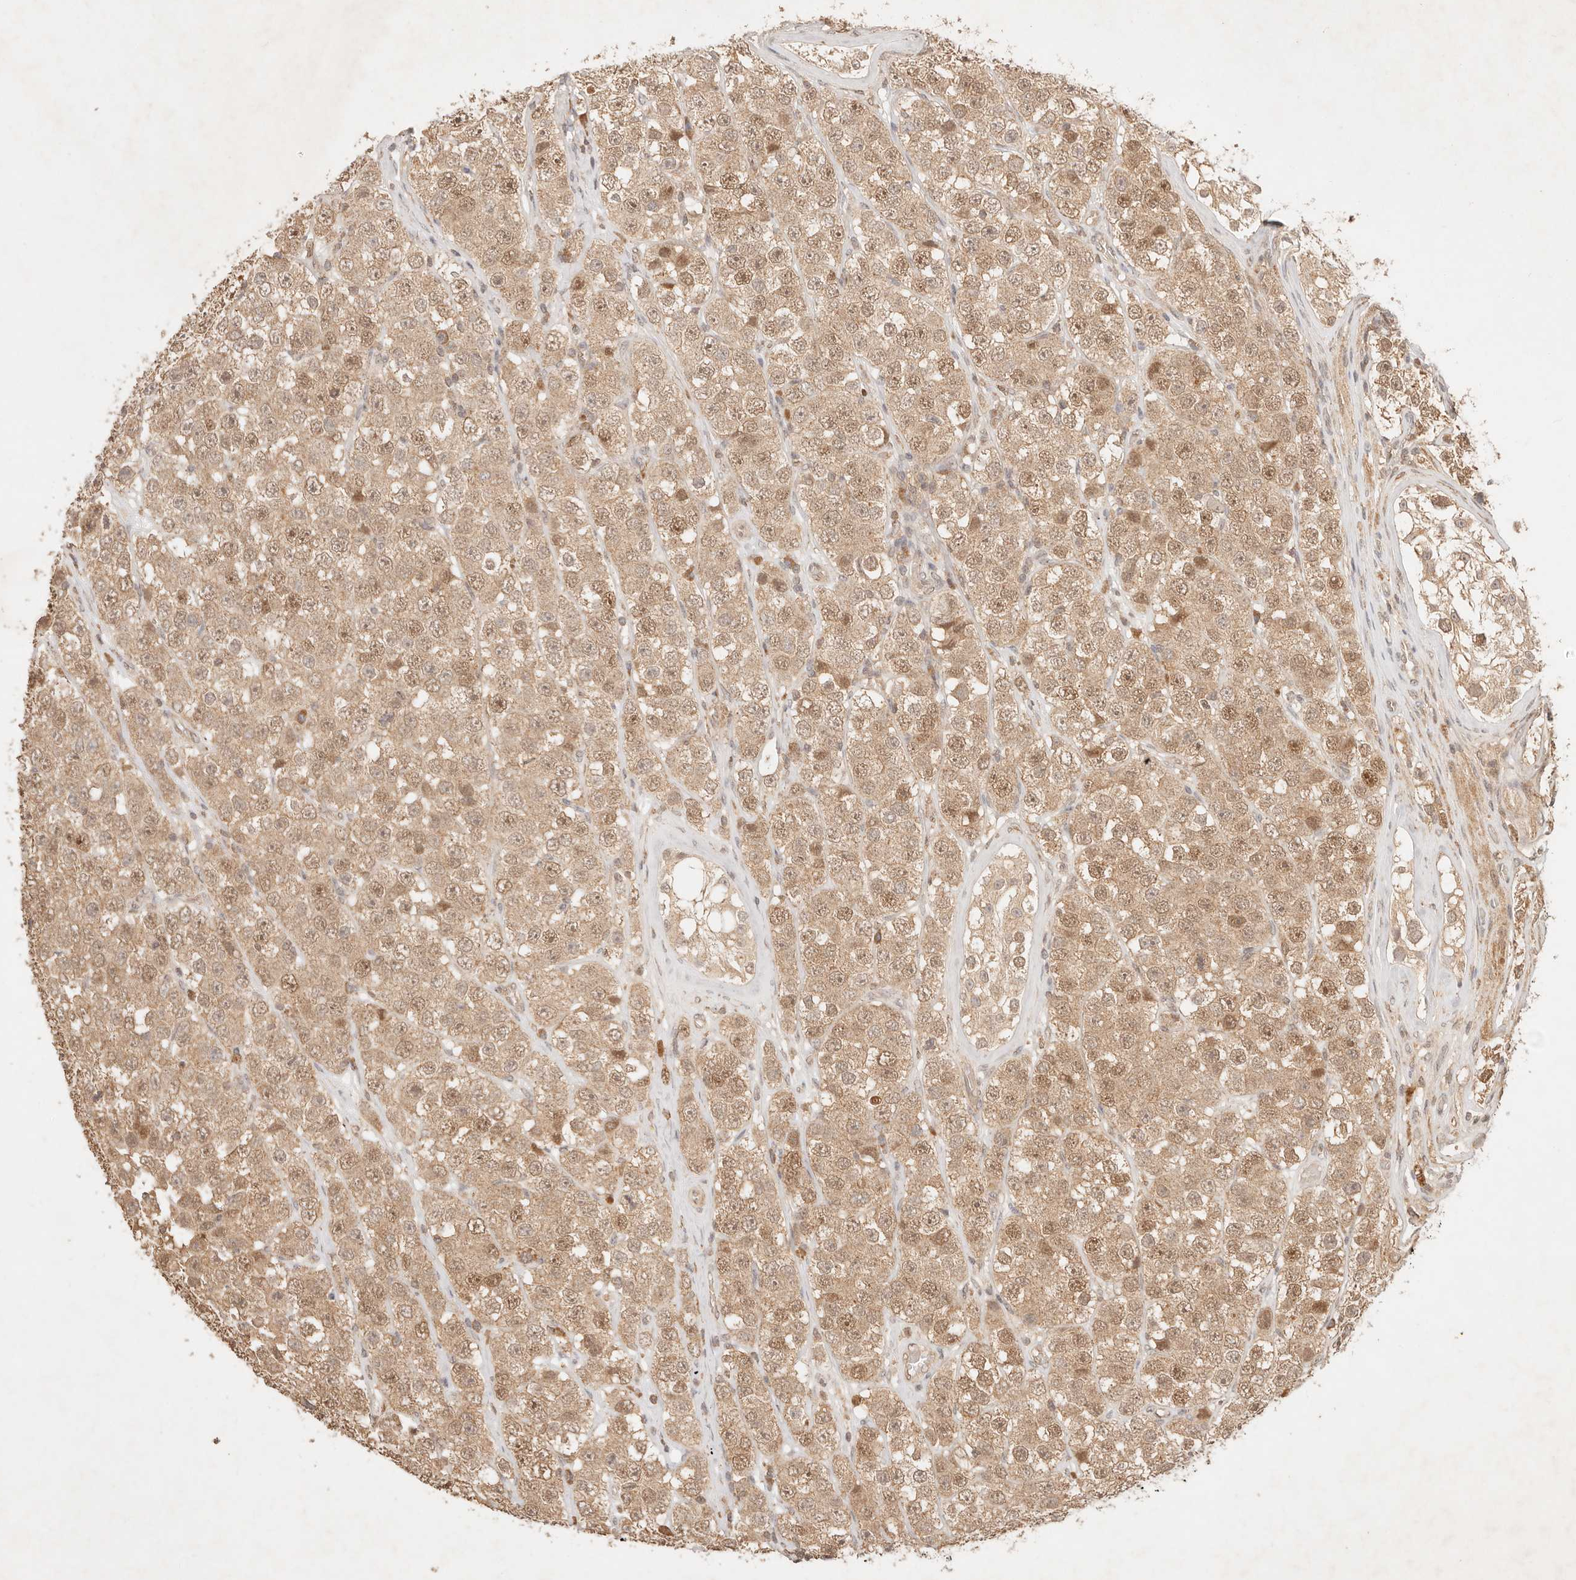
{"staining": {"intensity": "moderate", "quantity": ">75%", "location": "cytoplasmic/membranous,nuclear"}, "tissue": "testis cancer", "cell_type": "Tumor cells", "image_type": "cancer", "snomed": [{"axis": "morphology", "description": "Seminoma, NOS"}, {"axis": "topography", "description": "Testis"}], "caption": "Brown immunohistochemical staining in human testis seminoma displays moderate cytoplasmic/membranous and nuclear staining in about >75% of tumor cells. Using DAB (3,3'-diaminobenzidine) (brown) and hematoxylin (blue) stains, captured at high magnification using brightfield microscopy.", "gene": "TRIM11", "patient": {"sex": "male", "age": 28}}